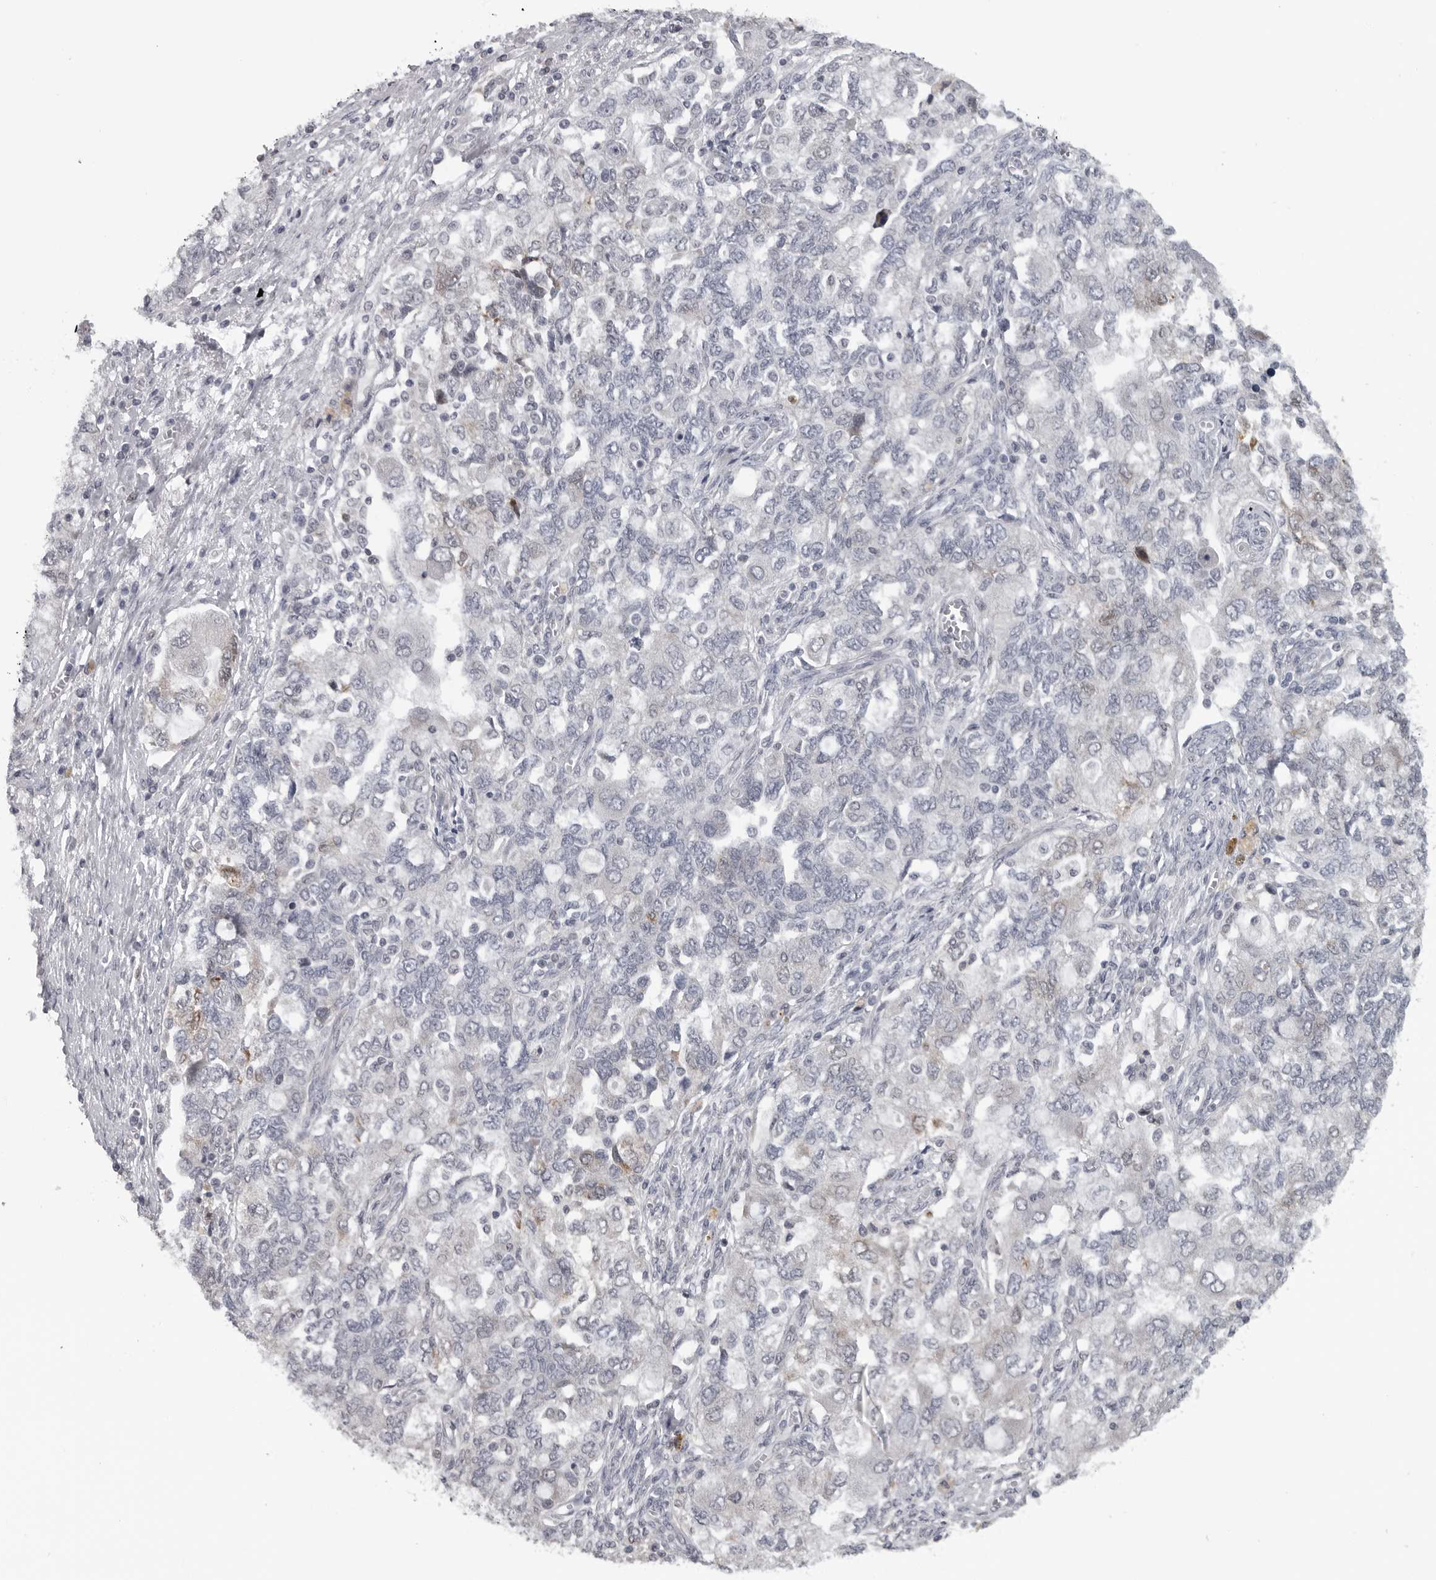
{"staining": {"intensity": "negative", "quantity": "none", "location": "none"}, "tissue": "ovarian cancer", "cell_type": "Tumor cells", "image_type": "cancer", "snomed": [{"axis": "morphology", "description": "Carcinoma, NOS"}, {"axis": "morphology", "description": "Cystadenocarcinoma, serous, NOS"}, {"axis": "topography", "description": "Ovary"}], "caption": "The histopathology image demonstrates no significant staining in tumor cells of ovarian carcinoma.", "gene": "LYSMD1", "patient": {"sex": "female", "age": 69}}